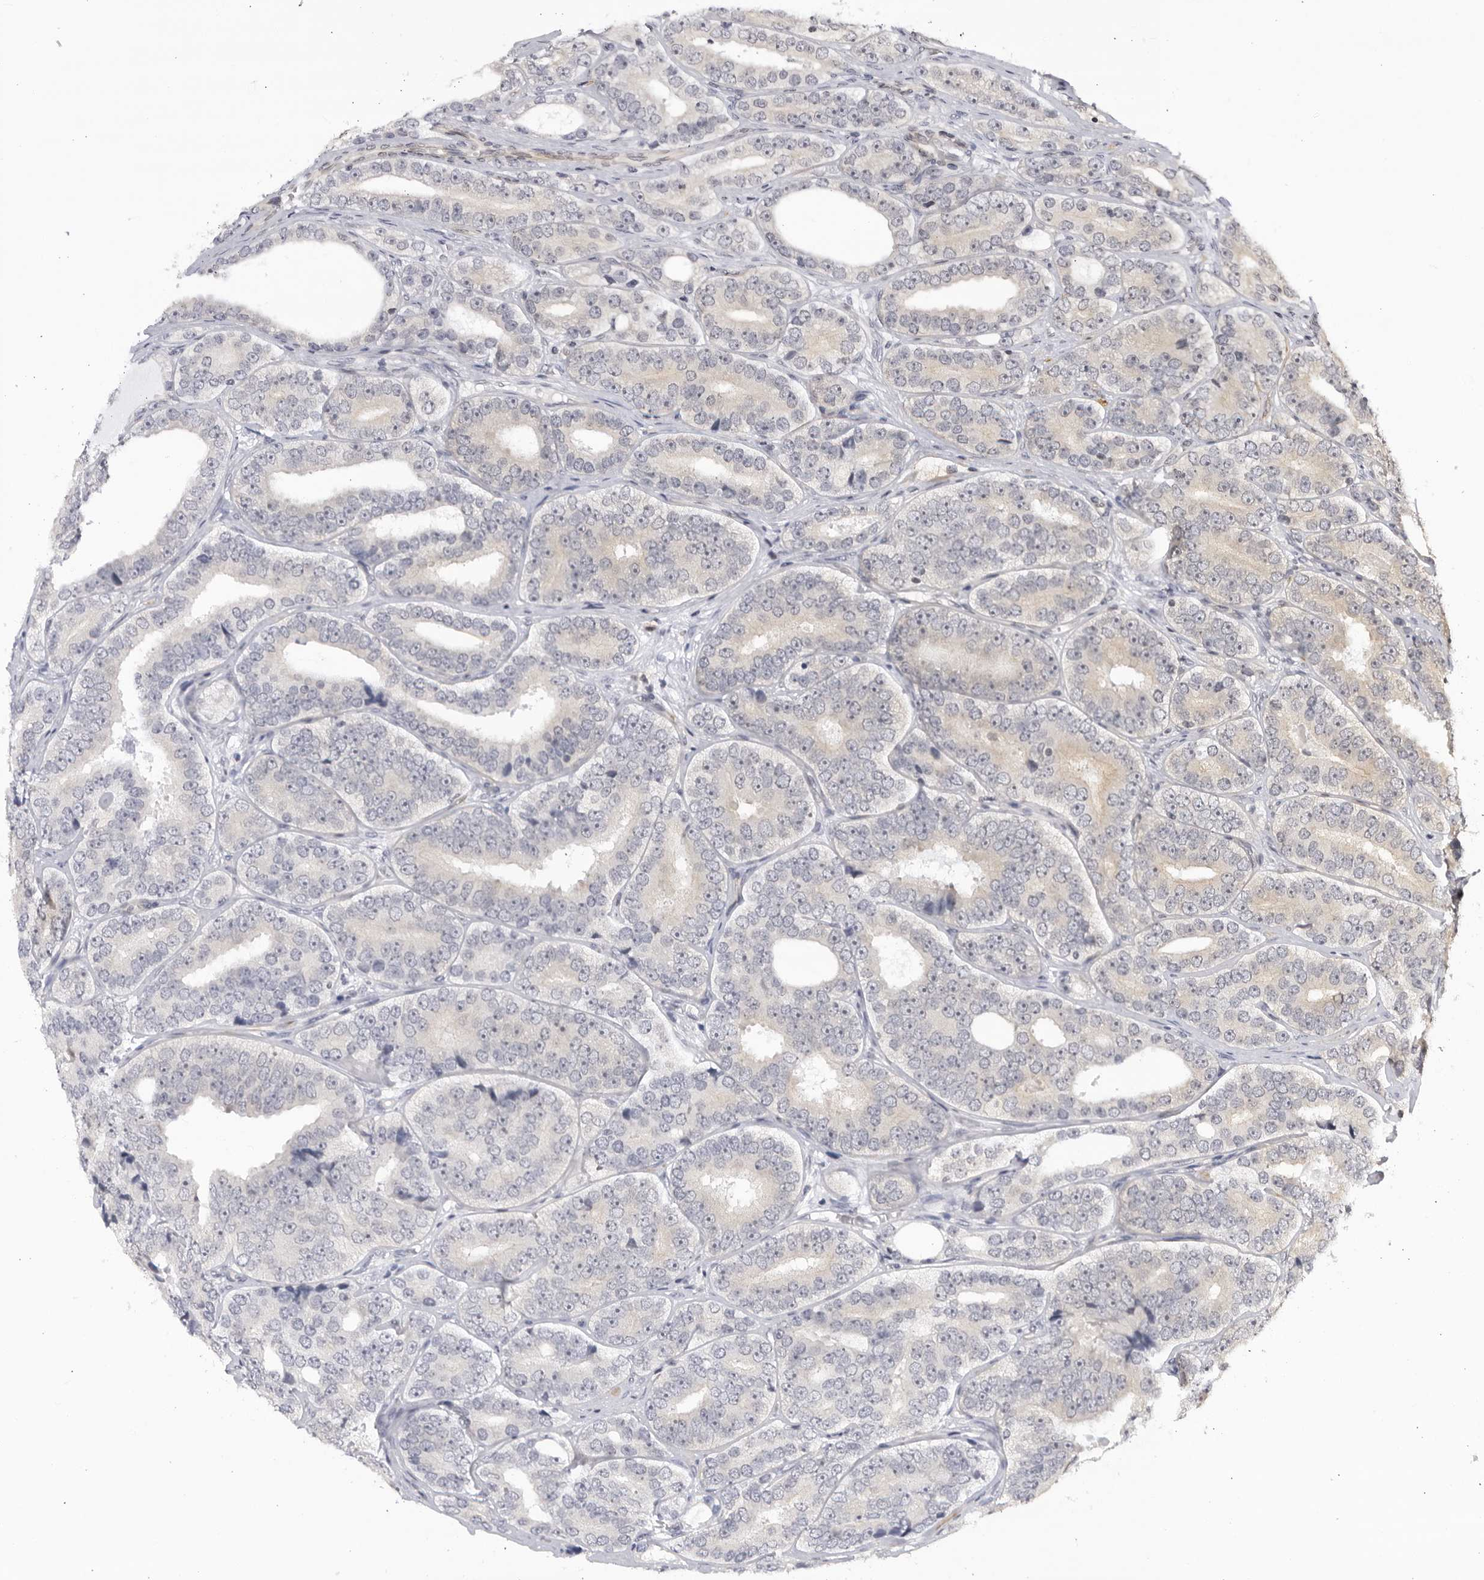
{"staining": {"intensity": "weak", "quantity": "<25%", "location": "cytoplasmic/membranous"}, "tissue": "prostate cancer", "cell_type": "Tumor cells", "image_type": "cancer", "snomed": [{"axis": "morphology", "description": "Adenocarcinoma, High grade"}, {"axis": "topography", "description": "Prostate"}], "caption": "The immunohistochemistry (IHC) image has no significant positivity in tumor cells of prostate adenocarcinoma (high-grade) tissue. (DAB (3,3'-diaminobenzidine) immunohistochemistry visualized using brightfield microscopy, high magnification).", "gene": "CNBD1", "patient": {"sex": "male", "age": 56}}